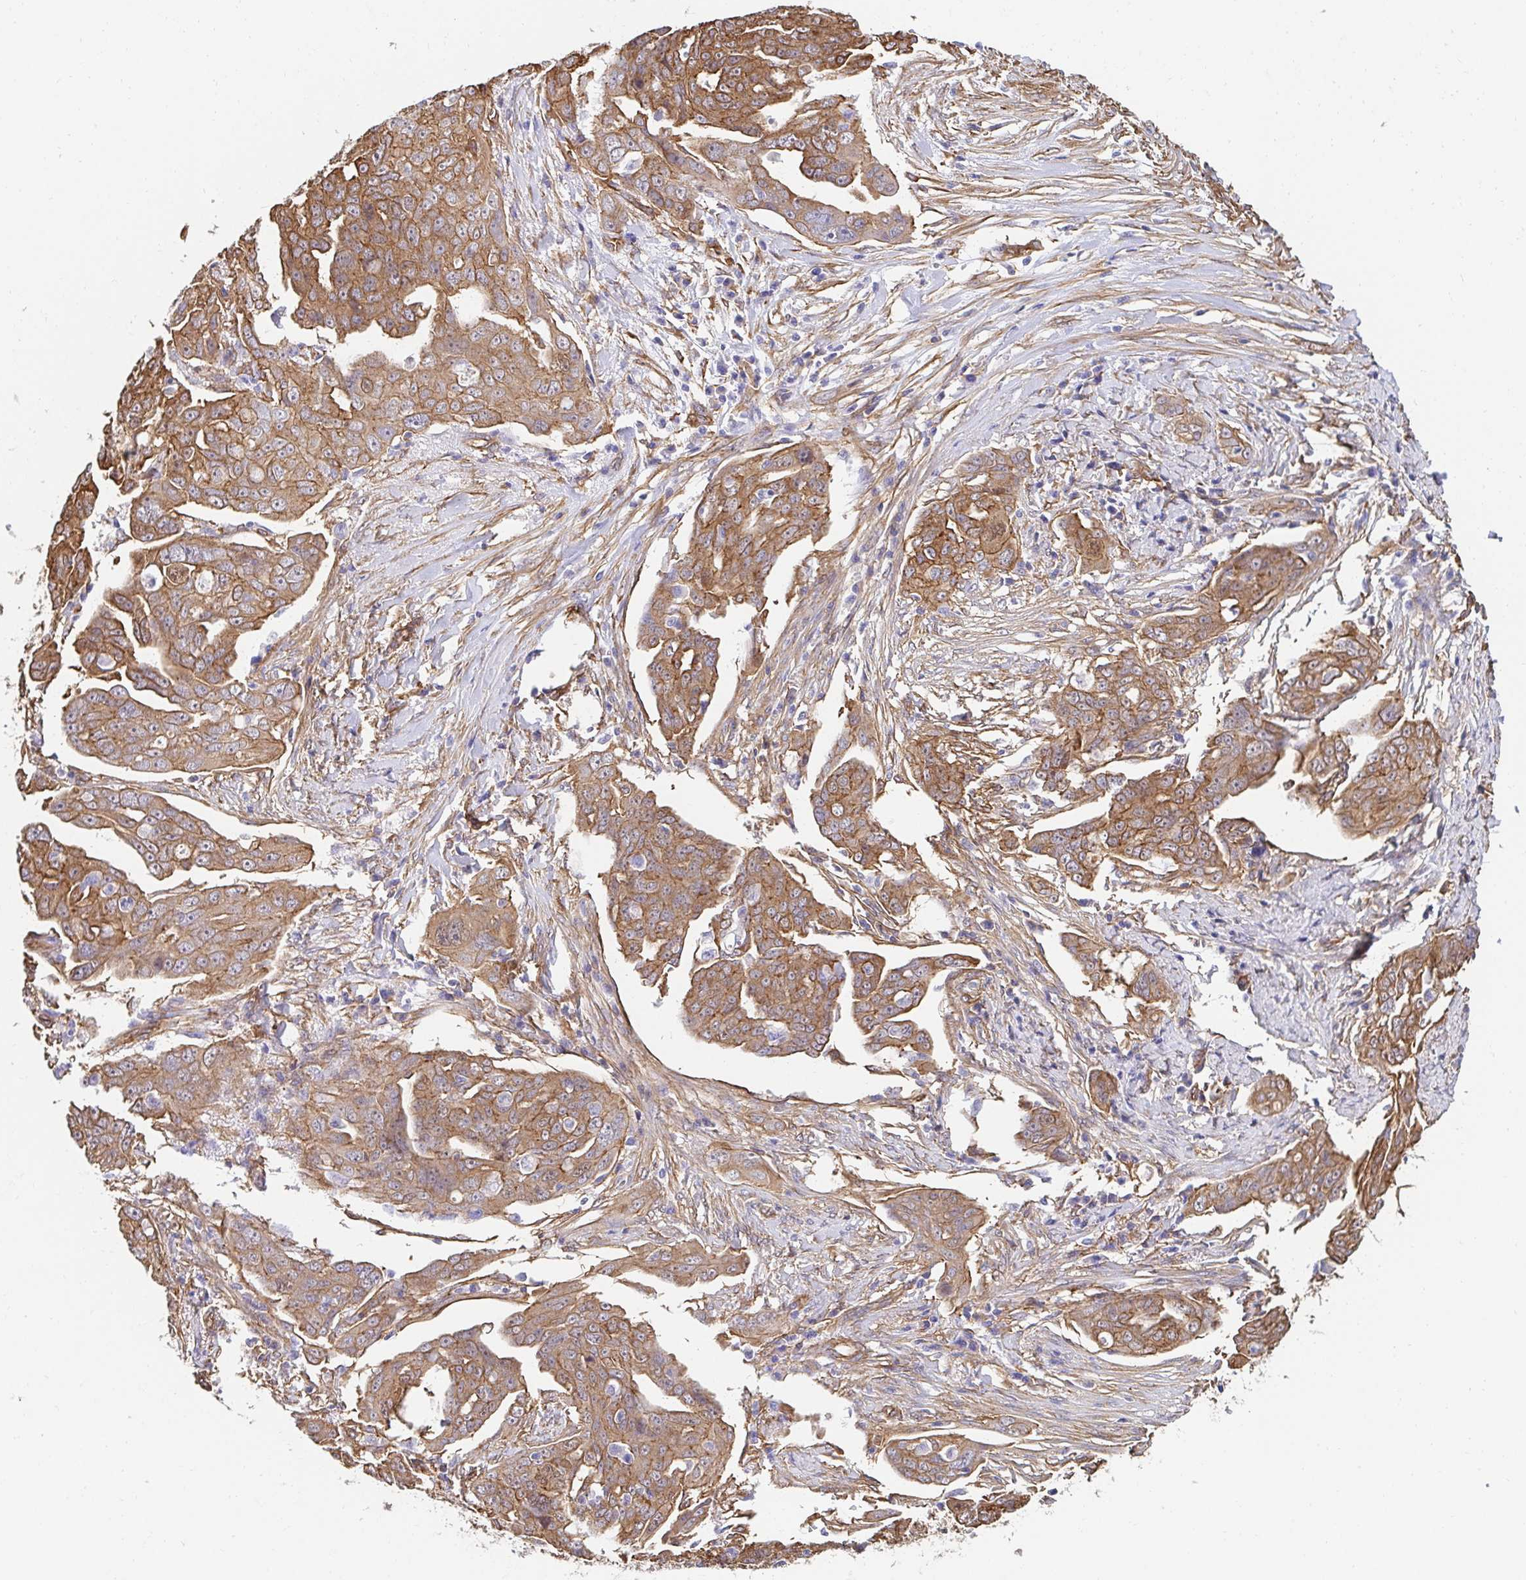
{"staining": {"intensity": "moderate", "quantity": ">75%", "location": "cytoplasmic/membranous"}, "tissue": "ovarian cancer", "cell_type": "Tumor cells", "image_type": "cancer", "snomed": [{"axis": "morphology", "description": "Carcinoma, endometroid"}, {"axis": "topography", "description": "Ovary"}], "caption": "Tumor cells reveal medium levels of moderate cytoplasmic/membranous positivity in about >75% of cells in ovarian endometroid carcinoma. (Stains: DAB in brown, nuclei in blue, Microscopy: brightfield microscopy at high magnification).", "gene": "CTTN", "patient": {"sex": "female", "age": 70}}